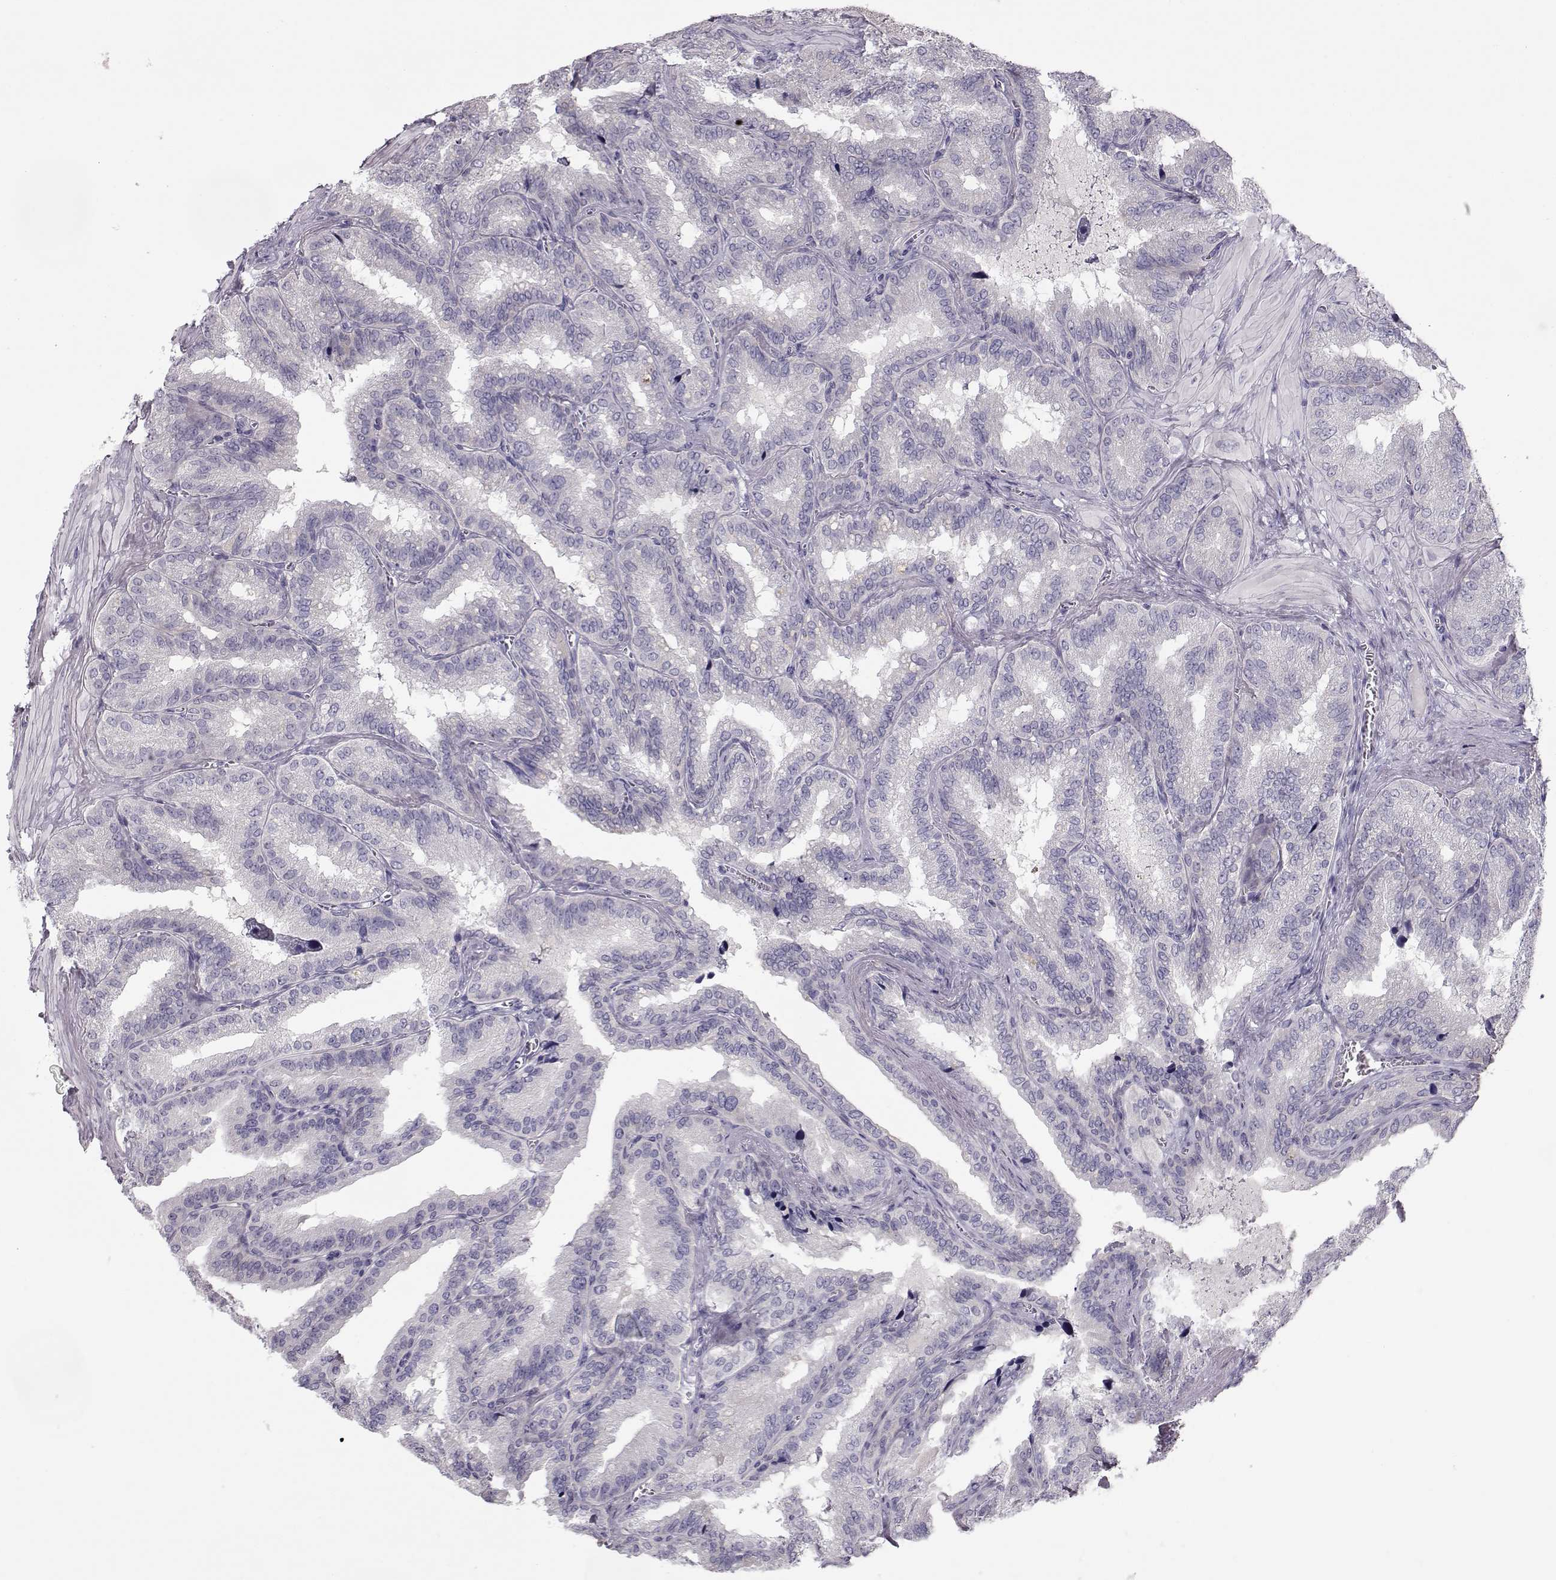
{"staining": {"intensity": "negative", "quantity": "none", "location": "none"}, "tissue": "seminal vesicle", "cell_type": "Glandular cells", "image_type": "normal", "snomed": [{"axis": "morphology", "description": "Normal tissue, NOS"}, {"axis": "topography", "description": "Seminal veicle"}], "caption": "DAB (3,3'-diaminobenzidine) immunohistochemical staining of benign seminal vesicle exhibits no significant positivity in glandular cells.", "gene": "GRK1", "patient": {"sex": "male", "age": 37}}